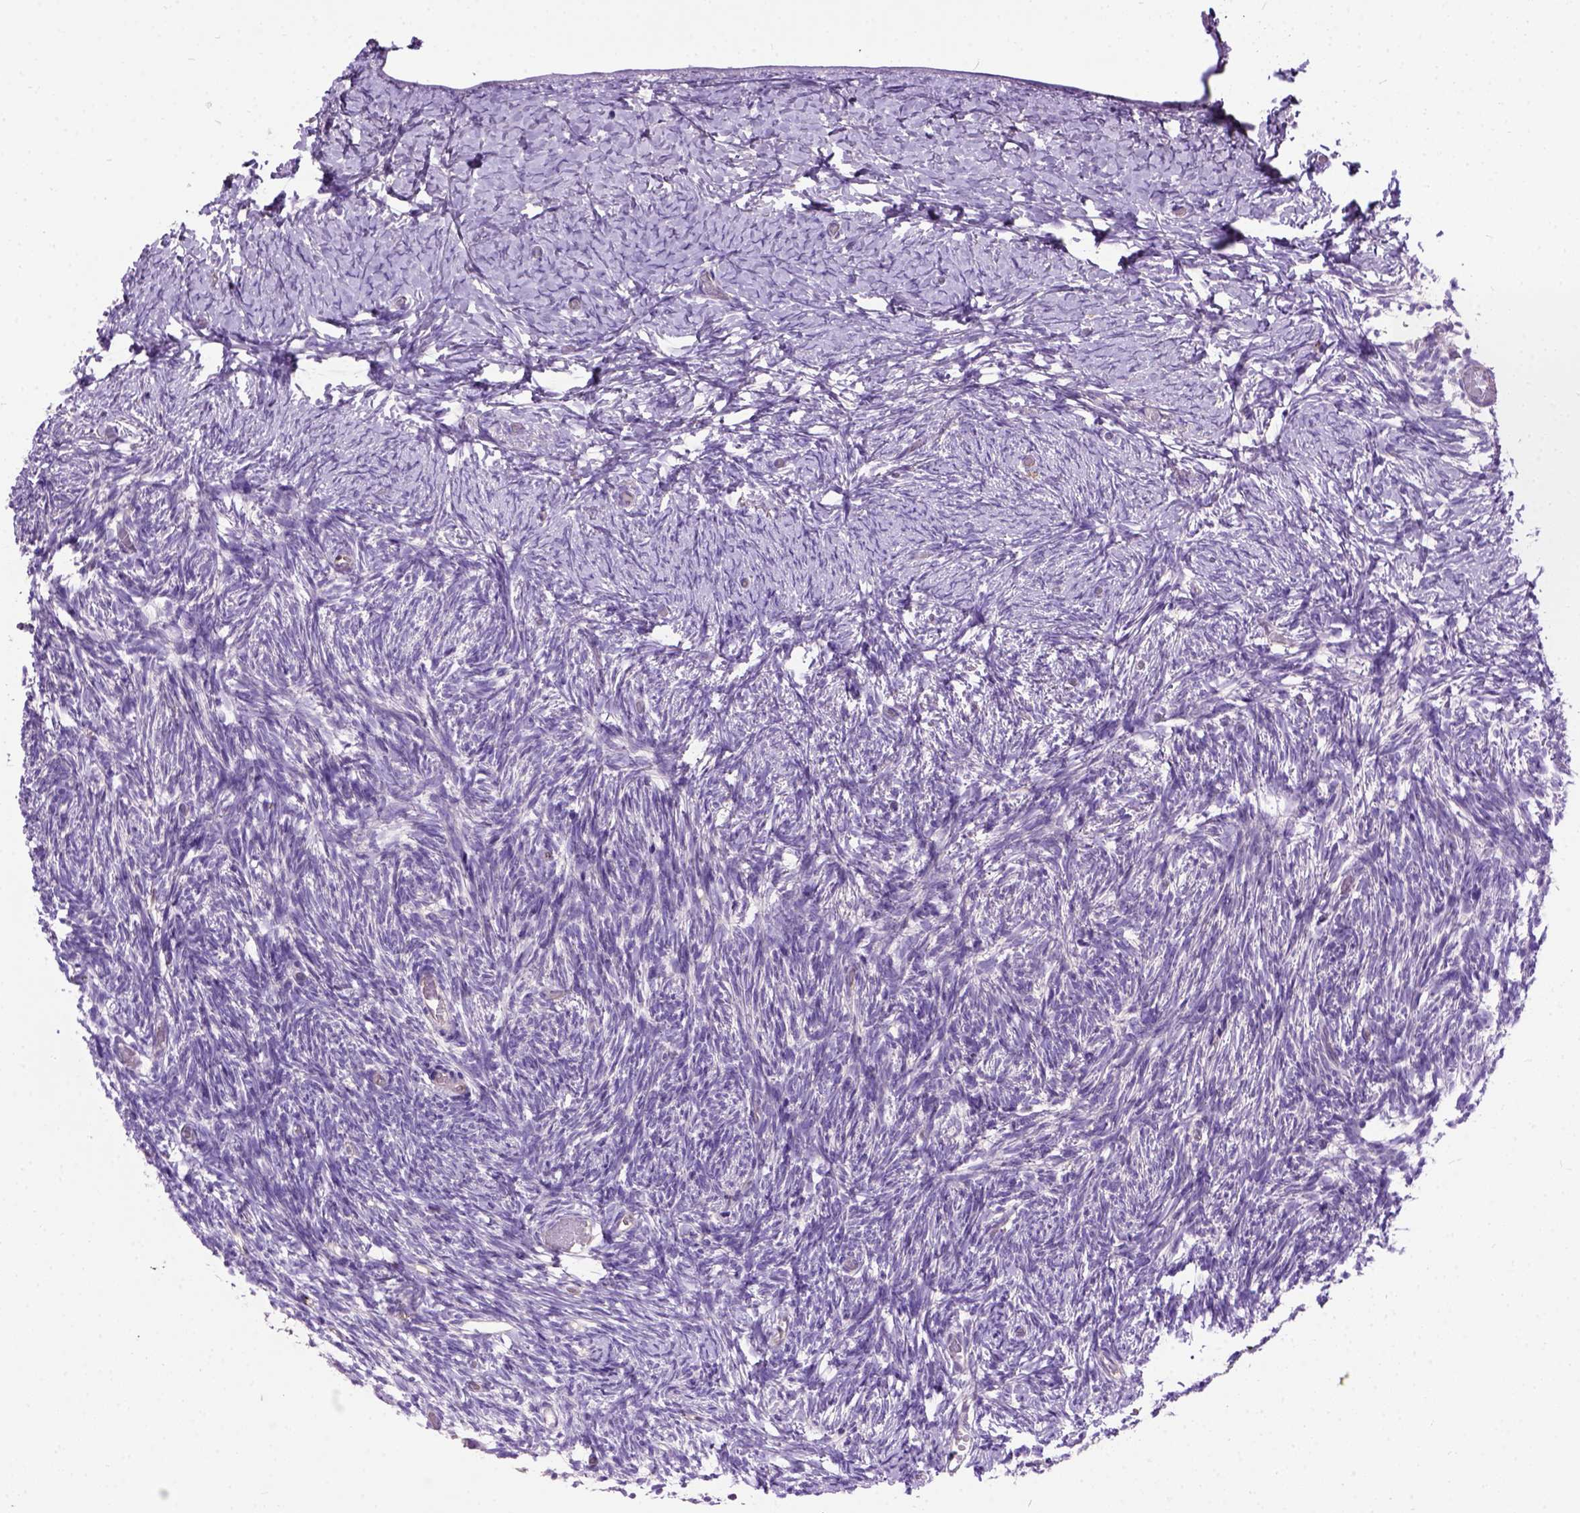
{"staining": {"intensity": "negative", "quantity": "none", "location": "none"}, "tissue": "ovary", "cell_type": "Follicle cells", "image_type": "normal", "snomed": [{"axis": "morphology", "description": "Normal tissue, NOS"}, {"axis": "topography", "description": "Ovary"}], "caption": "An immunohistochemistry photomicrograph of normal ovary is shown. There is no staining in follicle cells of ovary. (DAB (3,3'-diaminobenzidine) IHC visualized using brightfield microscopy, high magnification).", "gene": "SEMA4F", "patient": {"sex": "female", "age": 39}}